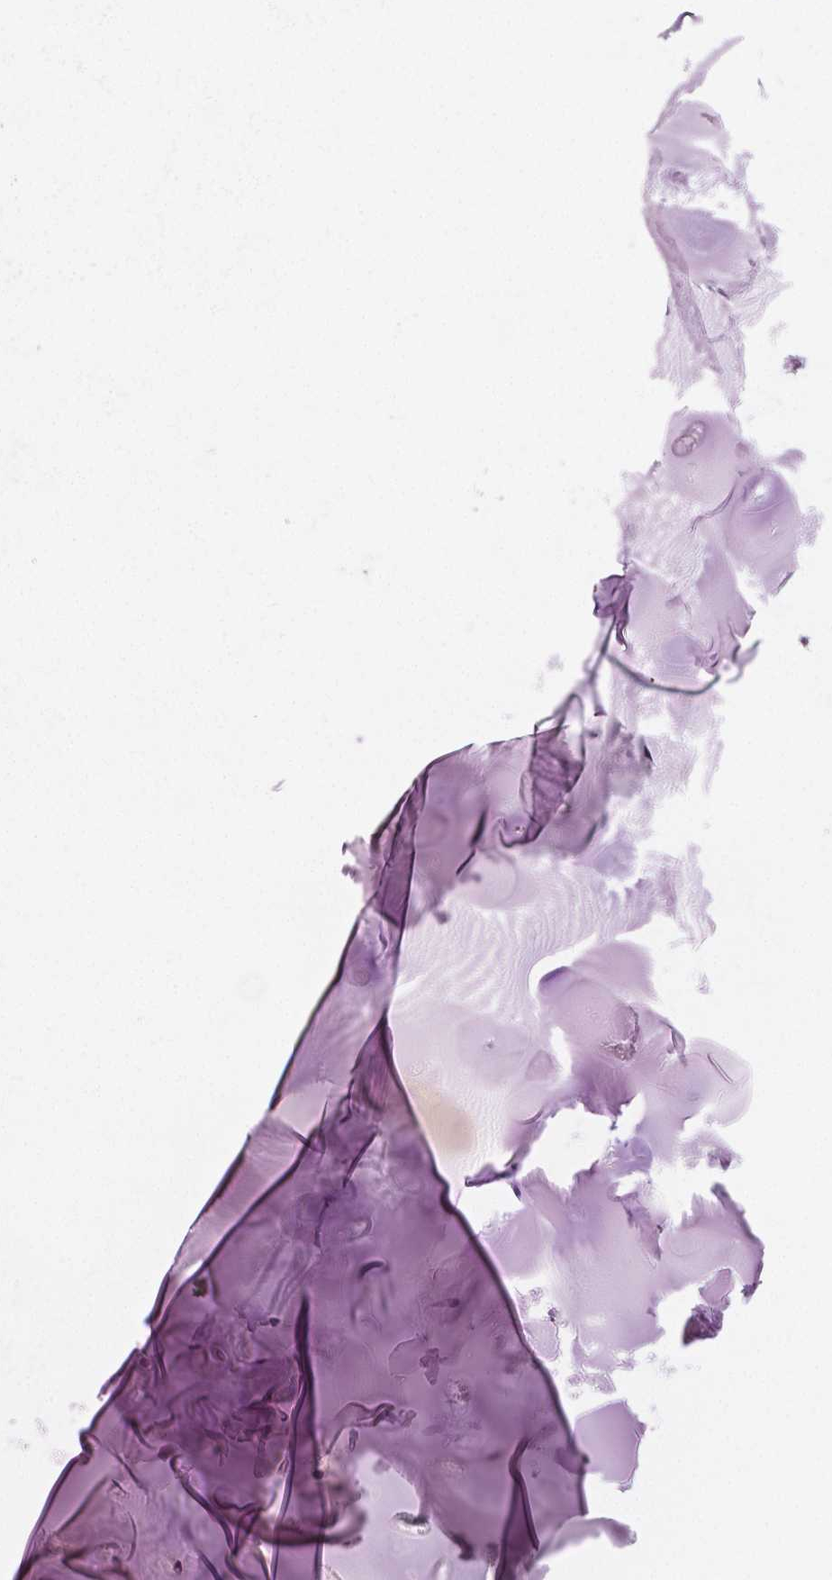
{"staining": {"intensity": "moderate", "quantity": ">75%", "location": "cytoplasmic/membranous"}, "tissue": "adipose tissue", "cell_type": "Adipocytes", "image_type": "normal", "snomed": [{"axis": "morphology", "description": "Normal tissue, NOS"}, {"axis": "topography", "description": "Cartilage tissue"}, {"axis": "topography", "description": "Nasopharynx"}], "caption": "Adipocytes demonstrate medium levels of moderate cytoplasmic/membranous staining in about >75% of cells in unremarkable human adipose tissue.", "gene": "PLIN4", "patient": {"sex": "male", "age": 56}}